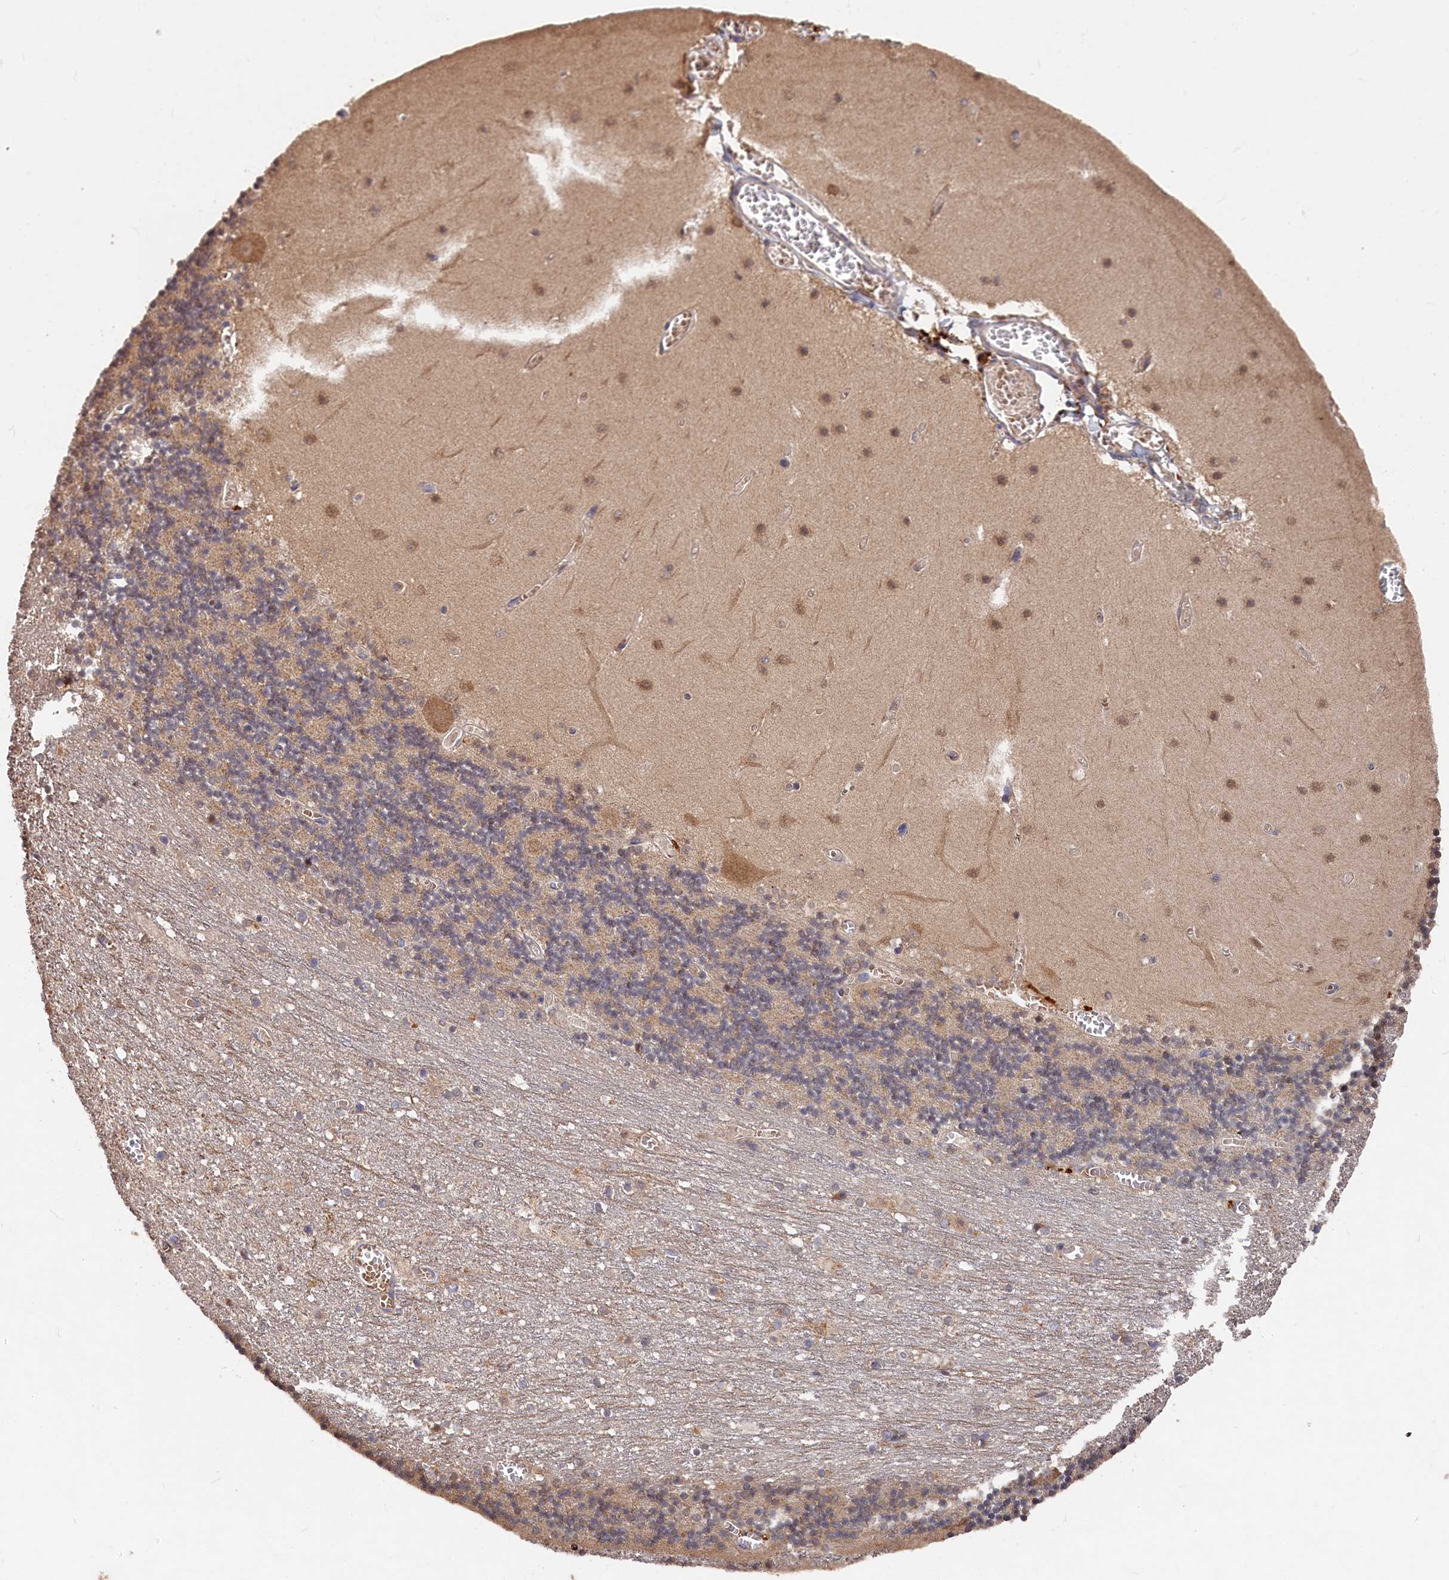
{"staining": {"intensity": "weak", "quantity": "25%-75%", "location": "cytoplasmic/membranous"}, "tissue": "cerebellum", "cell_type": "Cells in granular layer", "image_type": "normal", "snomed": [{"axis": "morphology", "description": "Normal tissue, NOS"}, {"axis": "topography", "description": "Cerebellum"}], "caption": "DAB (3,3'-diaminobenzidine) immunohistochemical staining of benign human cerebellum shows weak cytoplasmic/membranous protein staining in approximately 25%-75% of cells in granular layer. (Brightfield microscopy of DAB IHC at high magnification).", "gene": "DHRS11", "patient": {"sex": "female", "age": 28}}